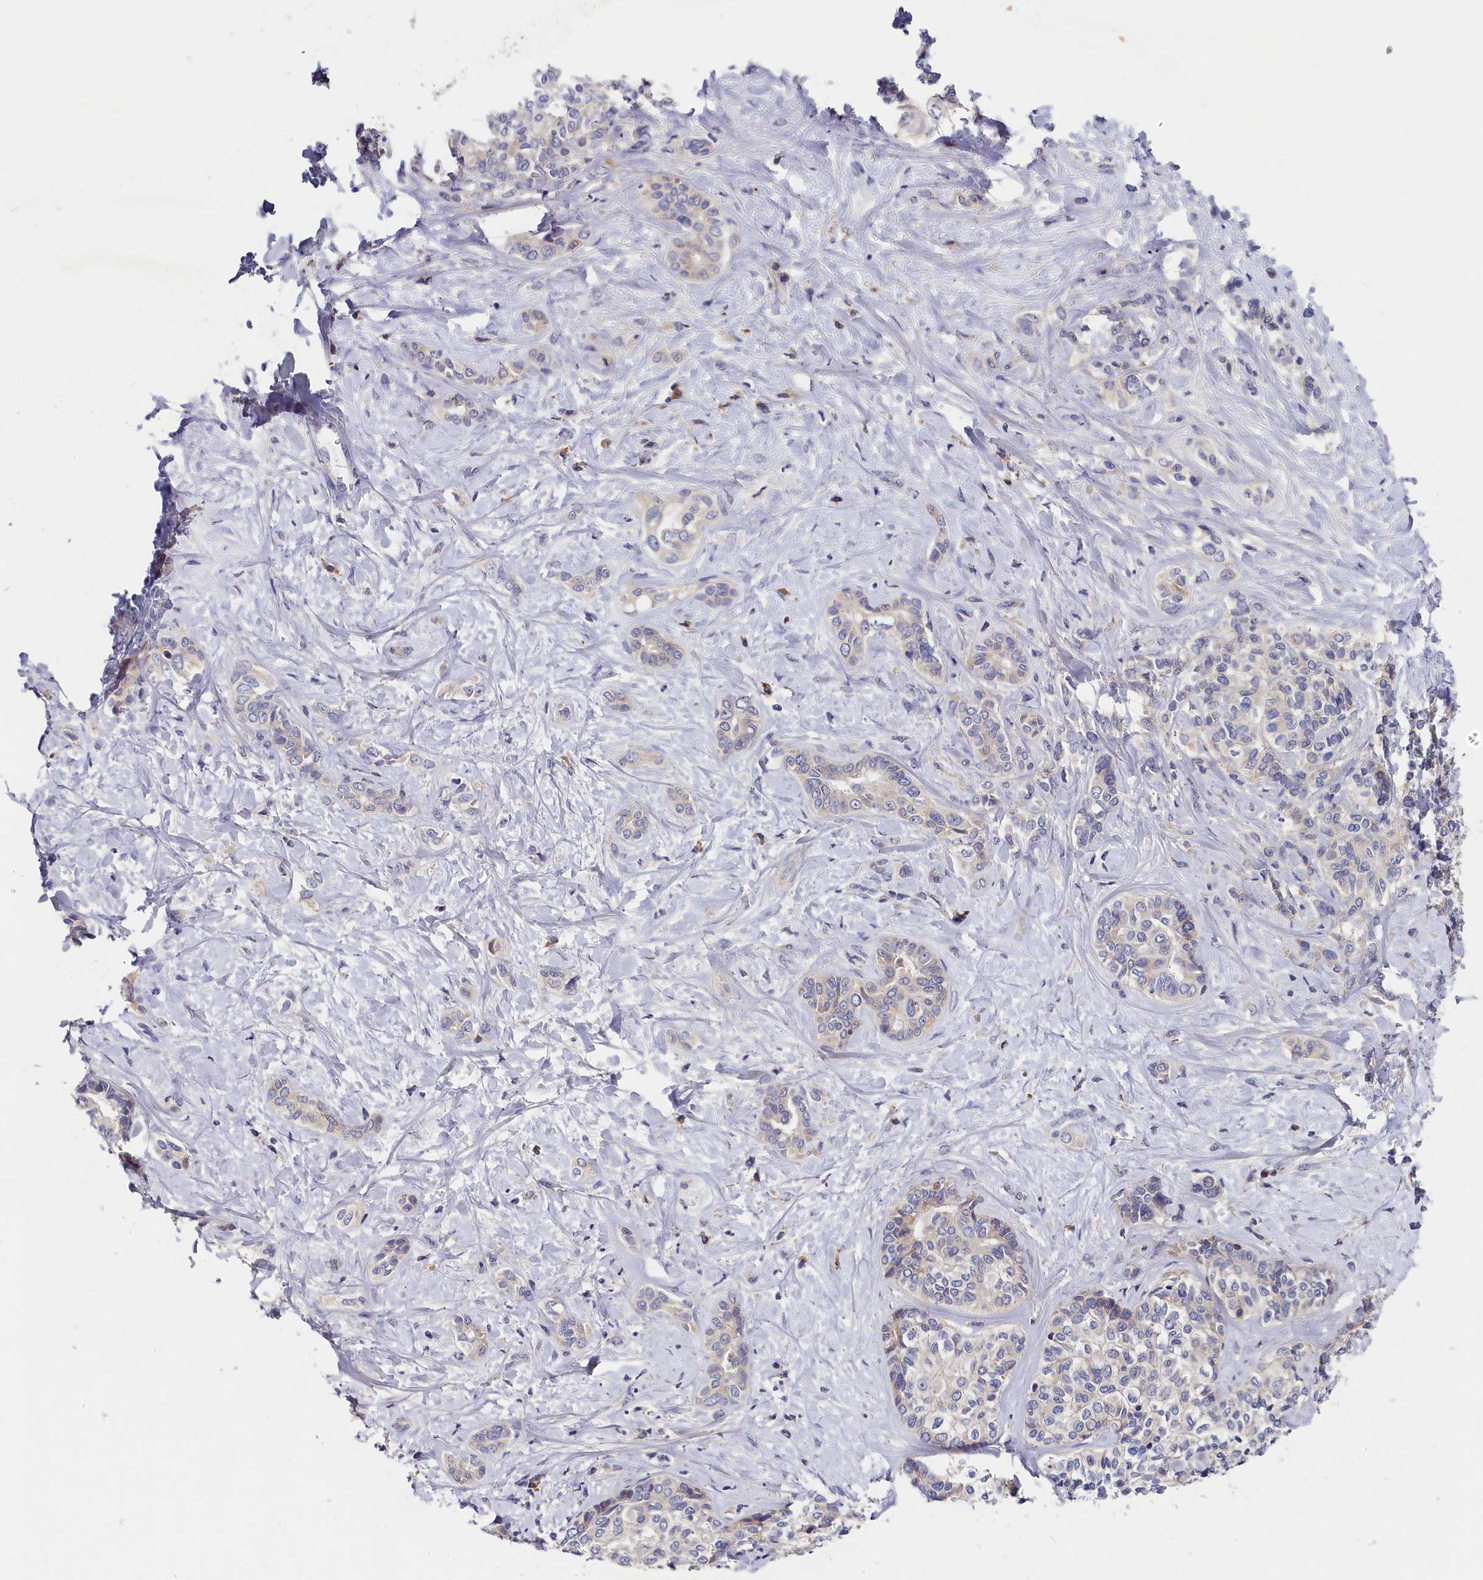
{"staining": {"intensity": "negative", "quantity": "none", "location": "none"}, "tissue": "liver cancer", "cell_type": "Tumor cells", "image_type": "cancer", "snomed": [{"axis": "morphology", "description": "Cholangiocarcinoma"}, {"axis": "topography", "description": "Liver"}], "caption": "This is a micrograph of immunohistochemistry staining of cholangiocarcinoma (liver), which shows no positivity in tumor cells. (DAB immunohistochemistry, high magnification).", "gene": "ST7L", "patient": {"sex": "female", "age": 77}}